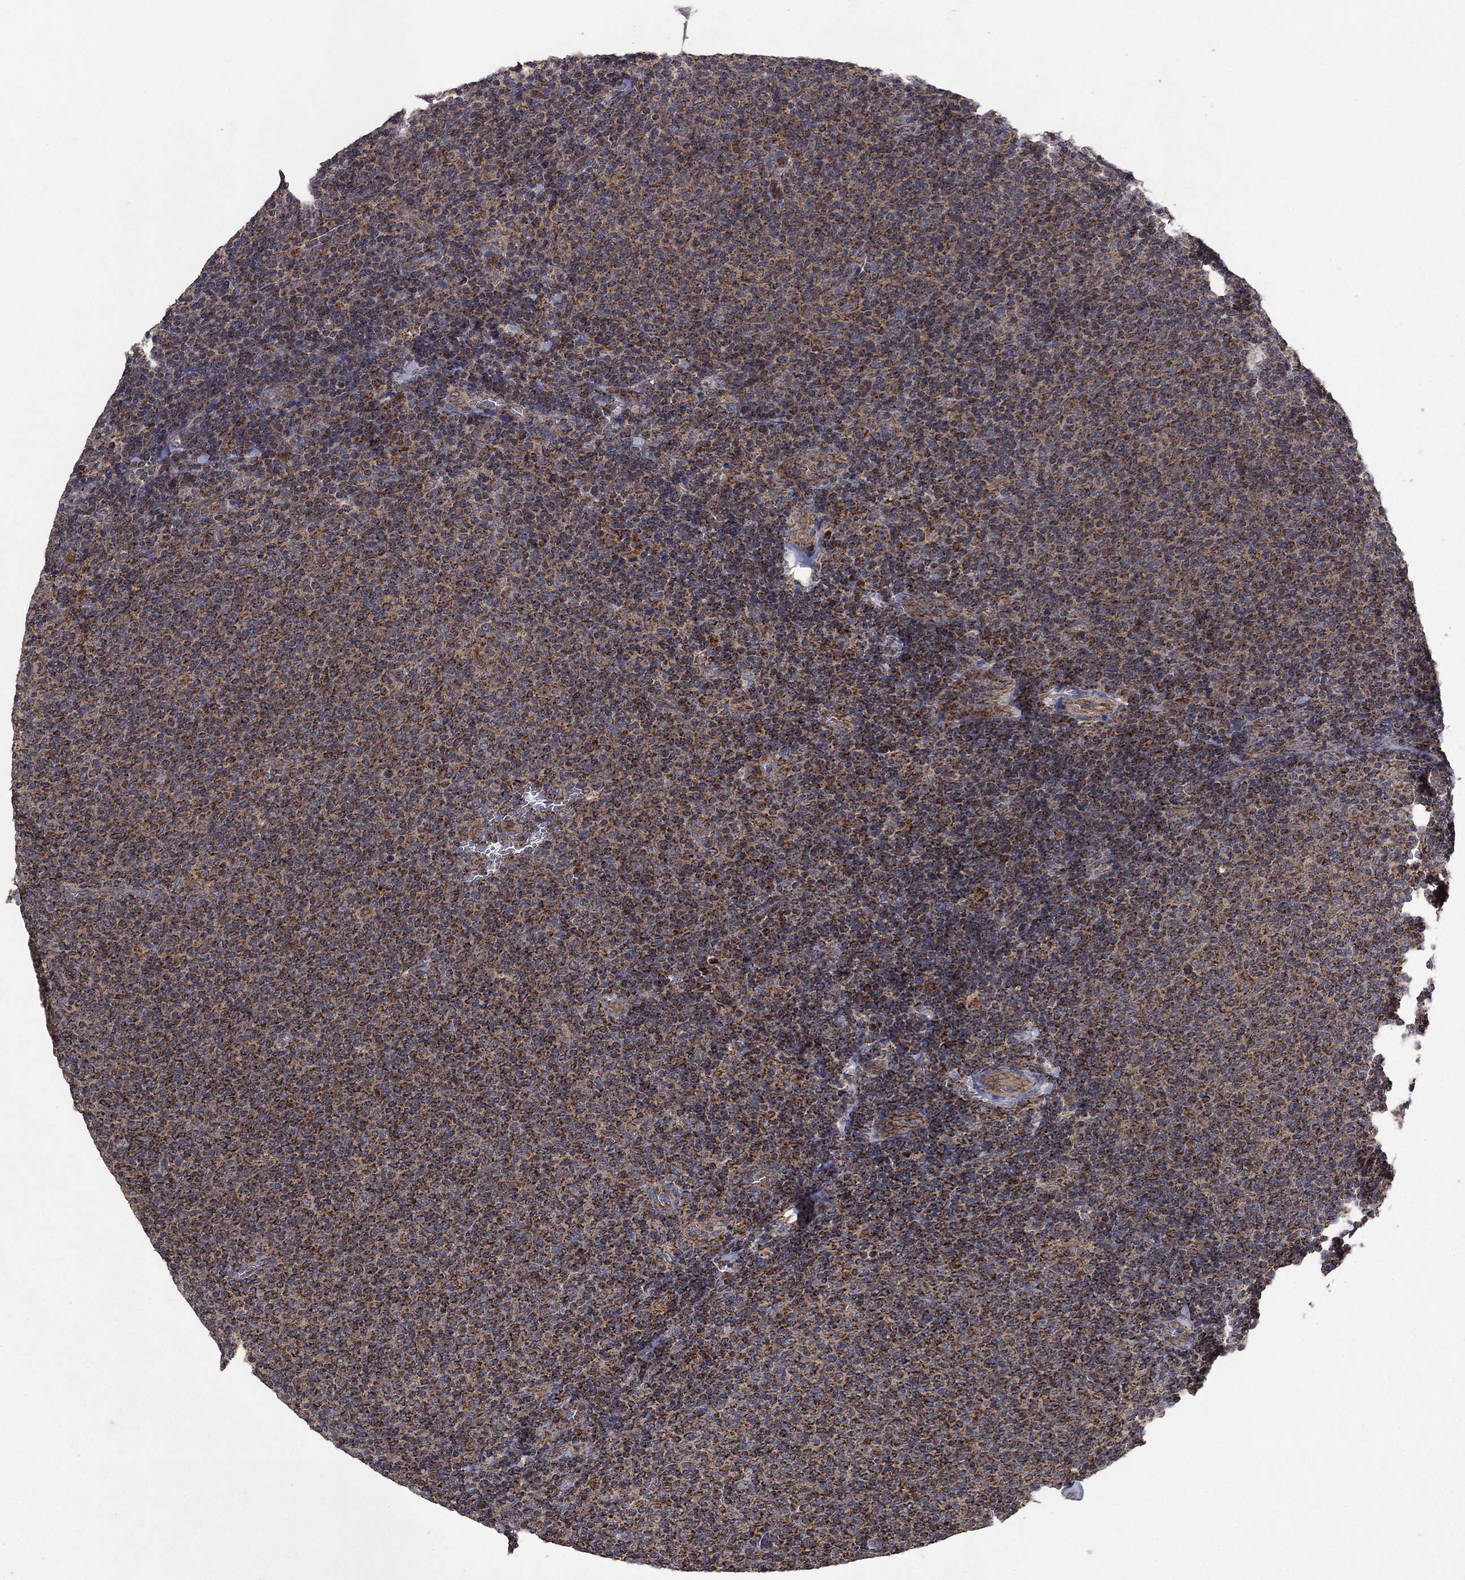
{"staining": {"intensity": "strong", "quantity": "25%-75%", "location": "cytoplasmic/membranous"}, "tissue": "lymphoma", "cell_type": "Tumor cells", "image_type": "cancer", "snomed": [{"axis": "morphology", "description": "Malignant lymphoma, non-Hodgkin's type, Low grade"}, {"axis": "topography", "description": "Lymph node"}], "caption": "The image displays a brown stain indicating the presence of a protein in the cytoplasmic/membranous of tumor cells in lymphoma.", "gene": "DPH1", "patient": {"sex": "male", "age": 52}}